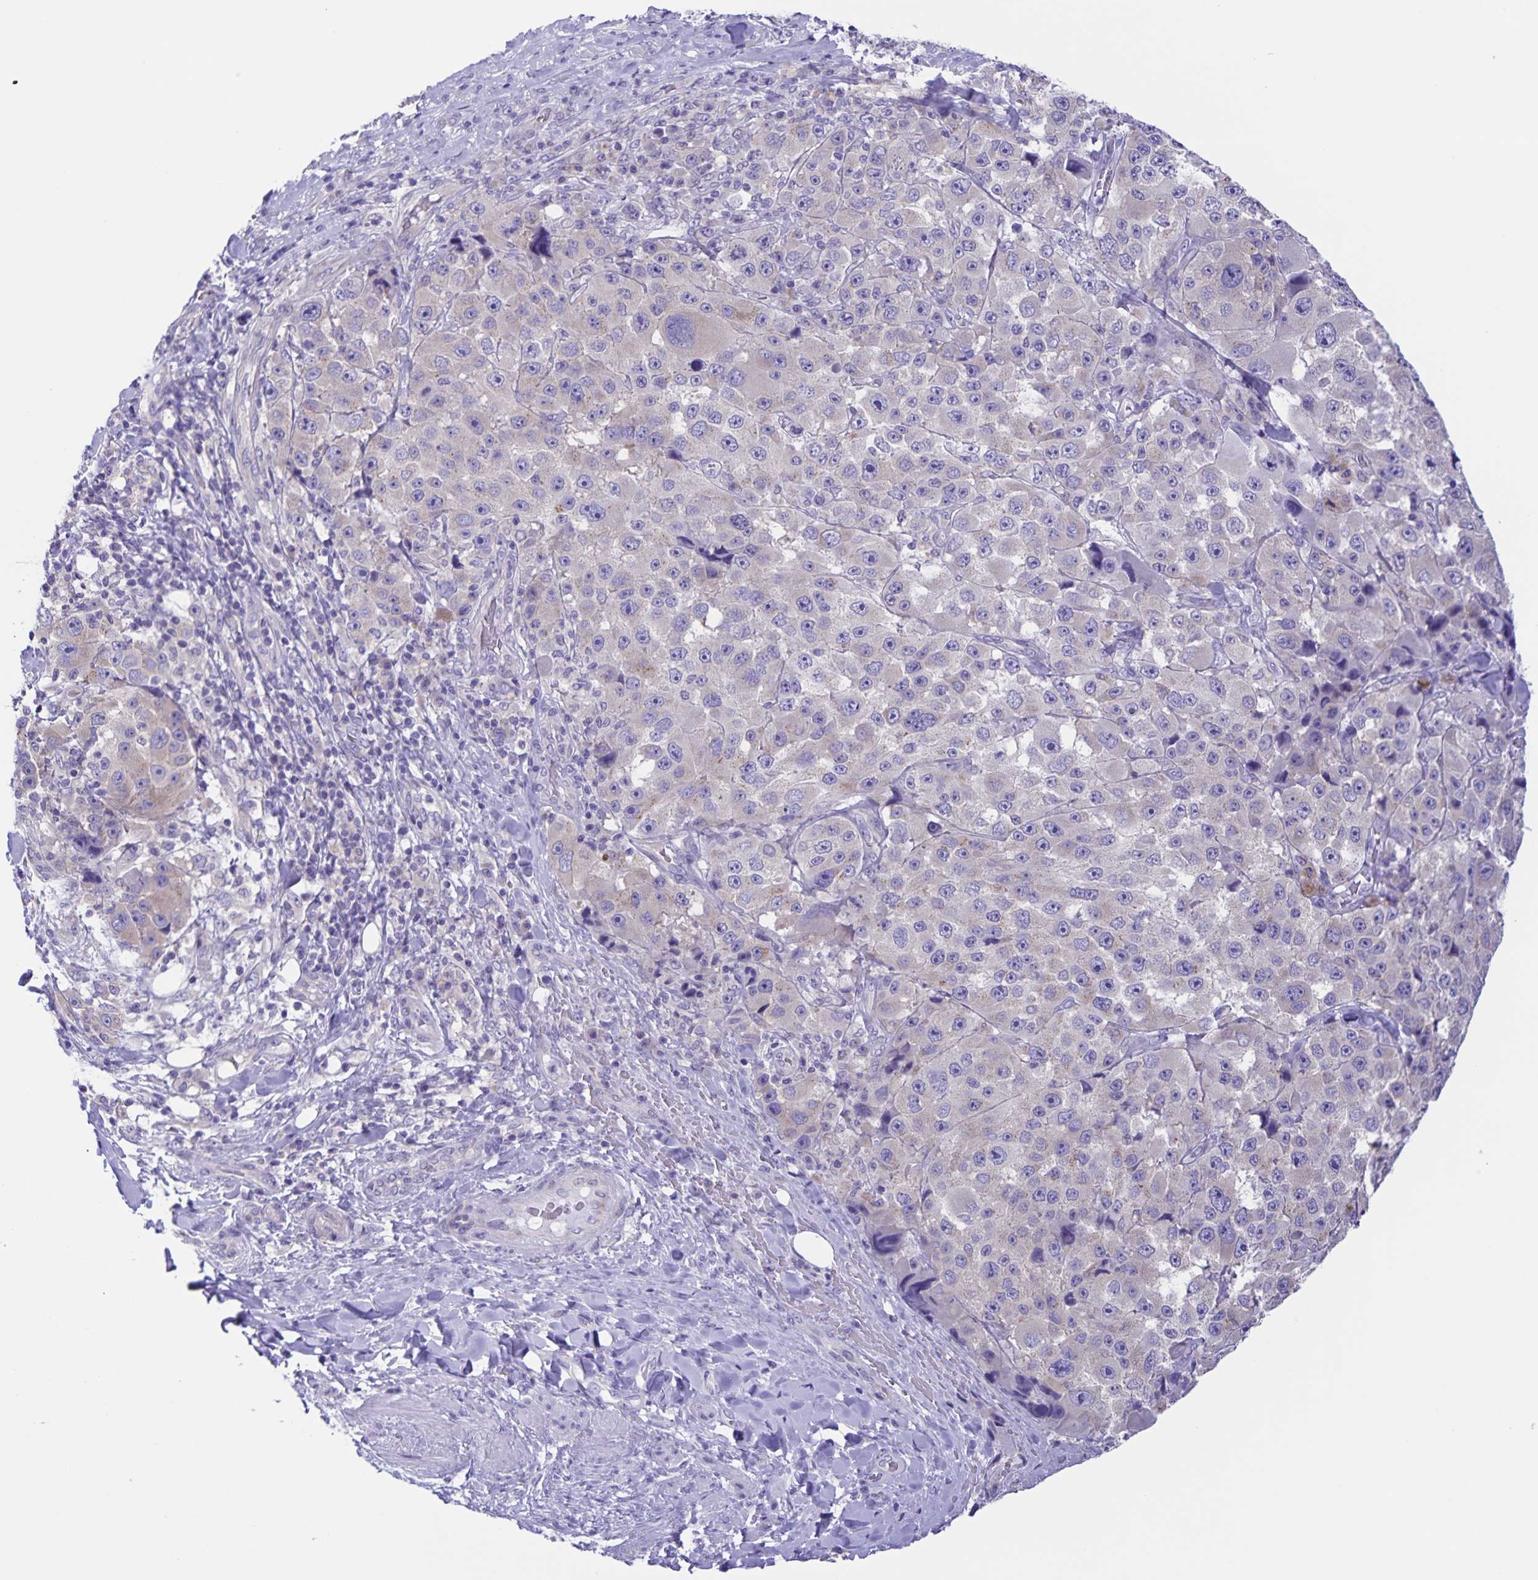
{"staining": {"intensity": "negative", "quantity": "none", "location": "none"}, "tissue": "melanoma", "cell_type": "Tumor cells", "image_type": "cancer", "snomed": [{"axis": "morphology", "description": "Malignant melanoma, Metastatic site"}, {"axis": "topography", "description": "Lymph node"}], "caption": "Melanoma was stained to show a protein in brown. There is no significant expression in tumor cells.", "gene": "CAPSL", "patient": {"sex": "male", "age": 62}}